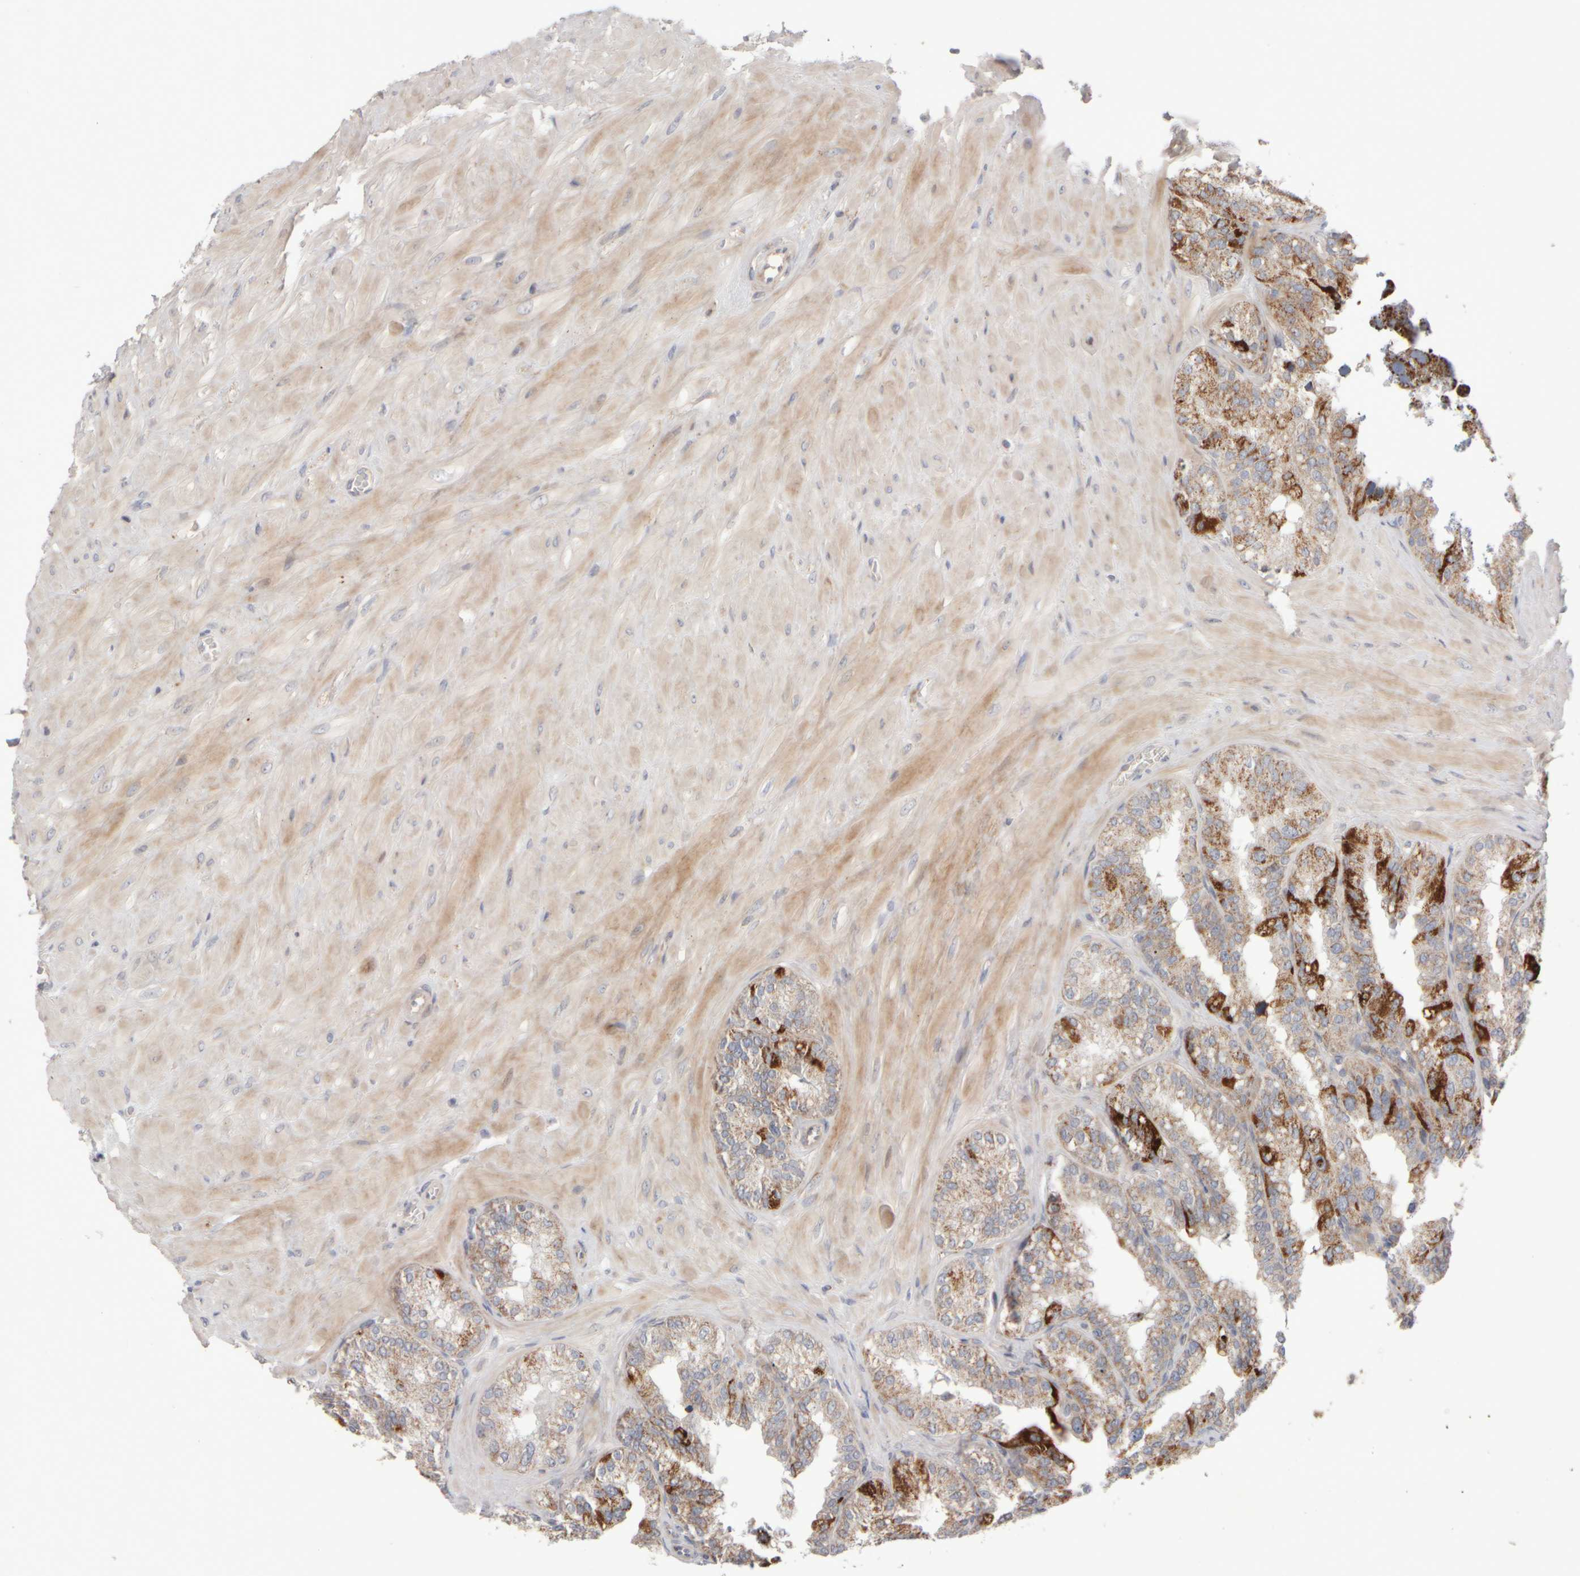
{"staining": {"intensity": "moderate", "quantity": ">75%", "location": "cytoplasmic/membranous"}, "tissue": "seminal vesicle", "cell_type": "Glandular cells", "image_type": "normal", "snomed": [{"axis": "morphology", "description": "Normal tissue, NOS"}, {"axis": "topography", "description": "Prostate"}, {"axis": "topography", "description": "Seminal veicle"}], "caption": "A medium amount of moderate cytoplasmic/membranous staining is present in approximately >75% of glandular cells in unremarkable seminal vesicle.", "gene": "CHADL", "patient": {"sex": "male", "age": 51}}